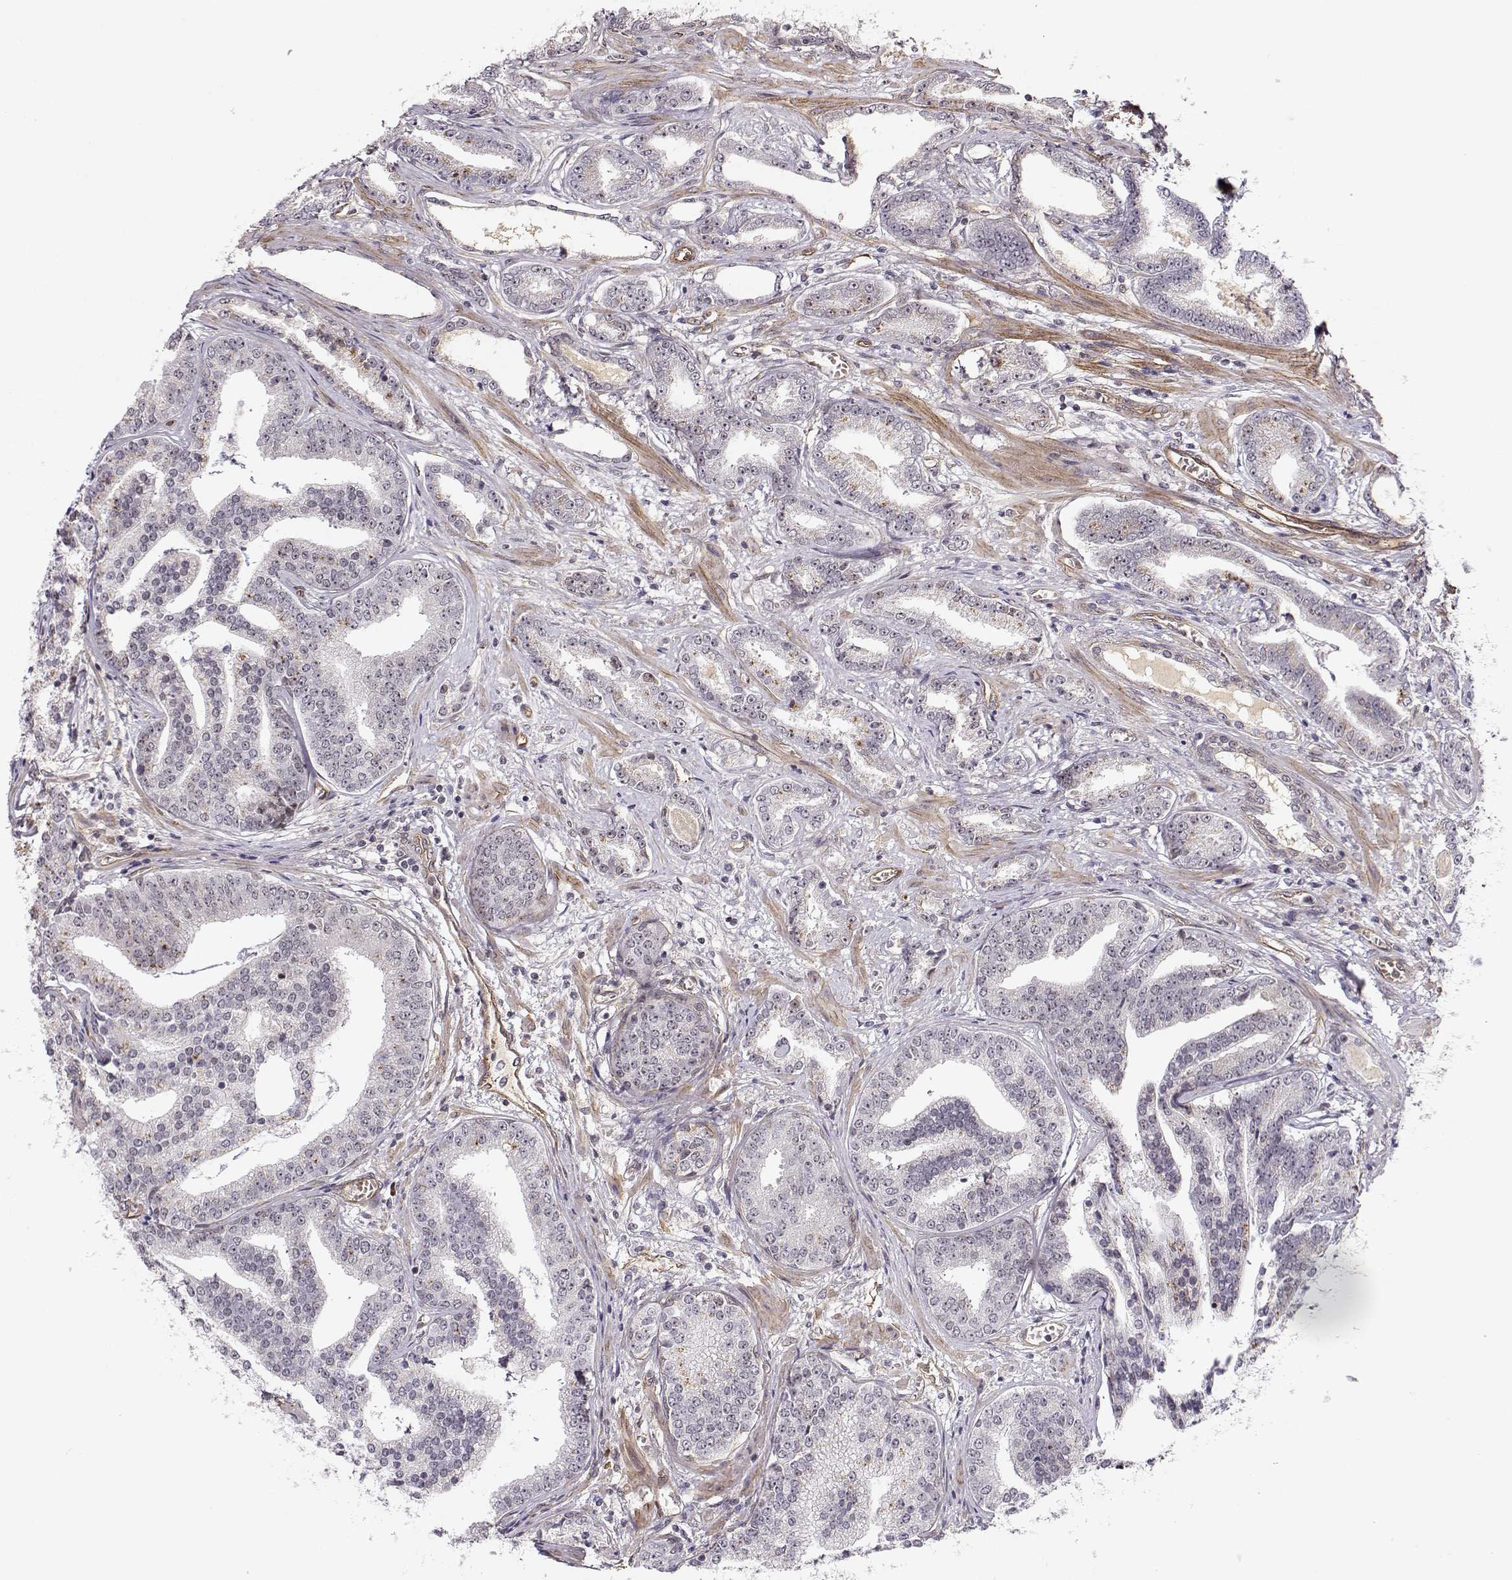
{"staining": {"intensity": "negative", "quantity": "none", "location": "none"}, "tissue": "prostate cancer", "cell_type": "Tumor cells", "image_type": "cancer", "snomed": [{"axis": "morphology", "description": "Adenocarcinoma, NOS"}, {"axis": "topography", "description": "Prostate"}], "caption": "Prostate adenocarcinoma stained for a protein using immunohistochemistry (IHC) exhibits no expression tumor cells.", "gene": "CIR1", "patient": {"sex": "male", "age": 64}}